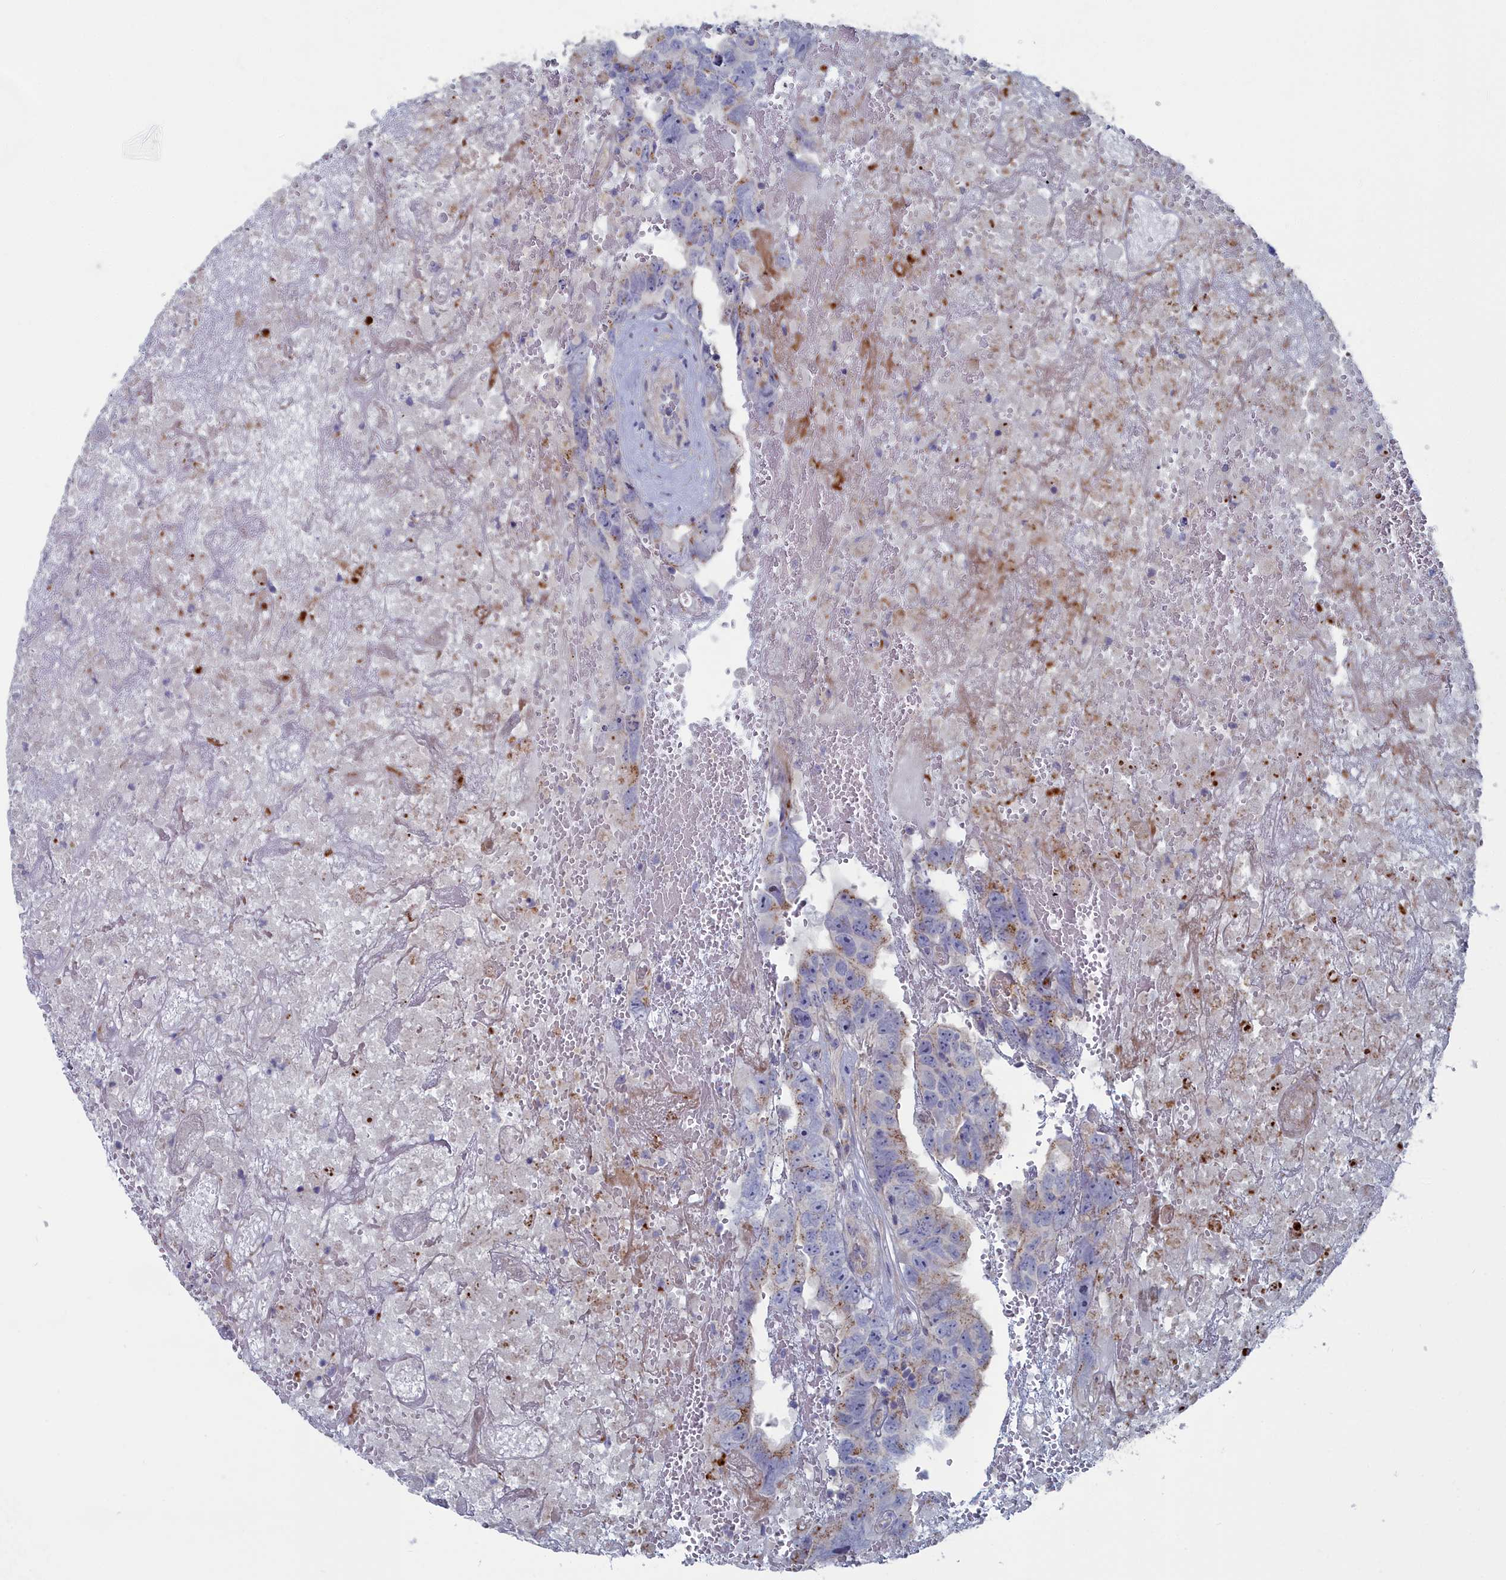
{"staining": {"intensity": "moderate", "quantity": "<25%", "location": "cytoplasmic/membranous"}, "tissue": "testis cancer", "cell_type": "Tumor cells", "image_type": "cancer", "snomed": [{"axis": "morphology", "description": "Carcinoma, Embryonal, NOS"}, {"axis": "topography", "description": "Testis"}], "caption": "Protein staining reveals moderate cytoplasmic/membranous staining in approximately <25% of tumor cells in embryonal carcinoma (testis).", "gene": "SHISAL2A", "patient": {"sex": "male", "age": 45}}